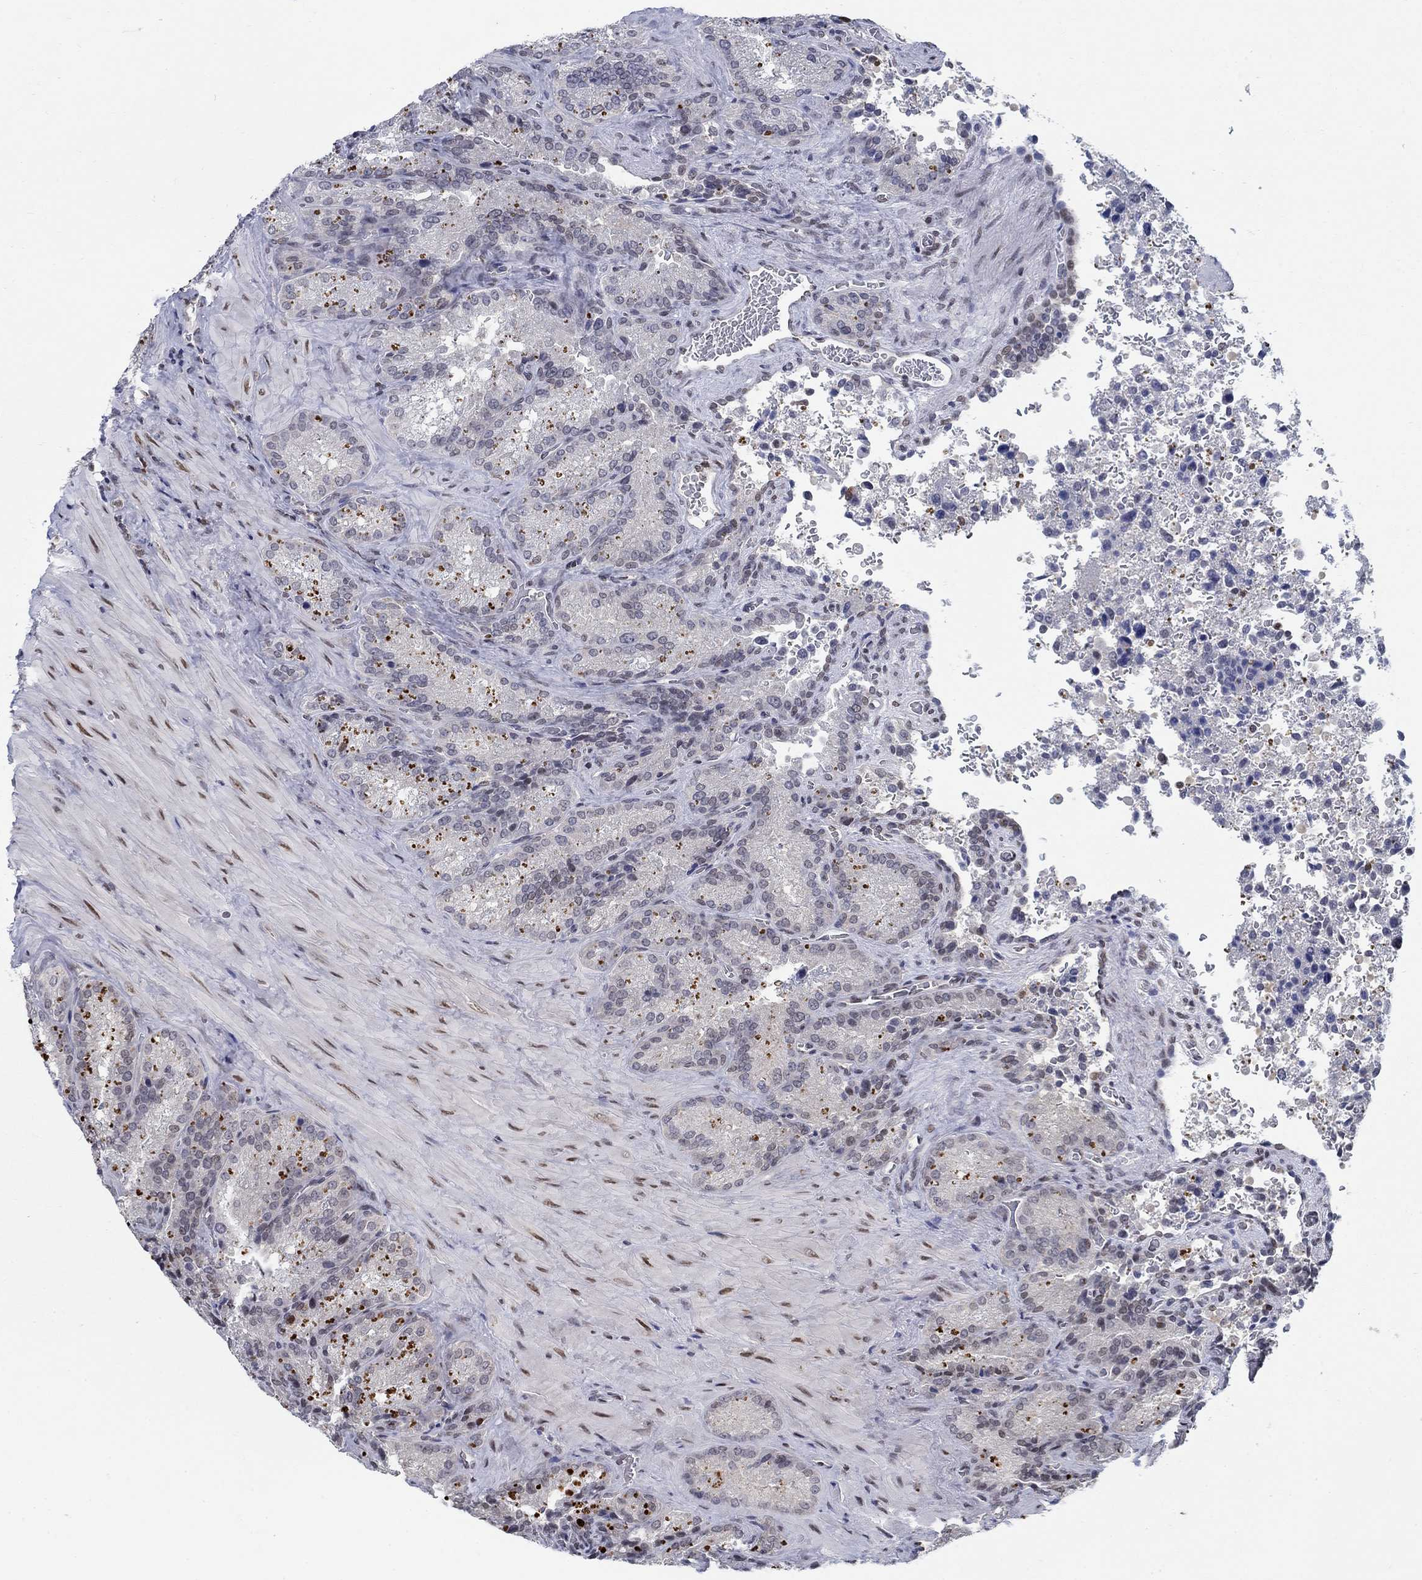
{"staining": {"intensity": "strong", "quantity": "<25%", "location": "cytoplasmic/membranous"}, "tissue": "seminal vesicle", "cell_type": "Glandular cells", "image_type": "normal", "snomed": [{"axis": "morphology", "description": "Normal tissue, NOS"}, {"axis": "topography", "description": "Seminal veicle"}], "caption": "DAB (3,3'-diaminobenzidine) immunohistochemical staining of unremarkable seminal vesicle displays strong cytoplasmic/membranous protein expression in about <25% of glandular cells.", "gene": "CENPE", "patient": {"sex": "male", "age": 37}}